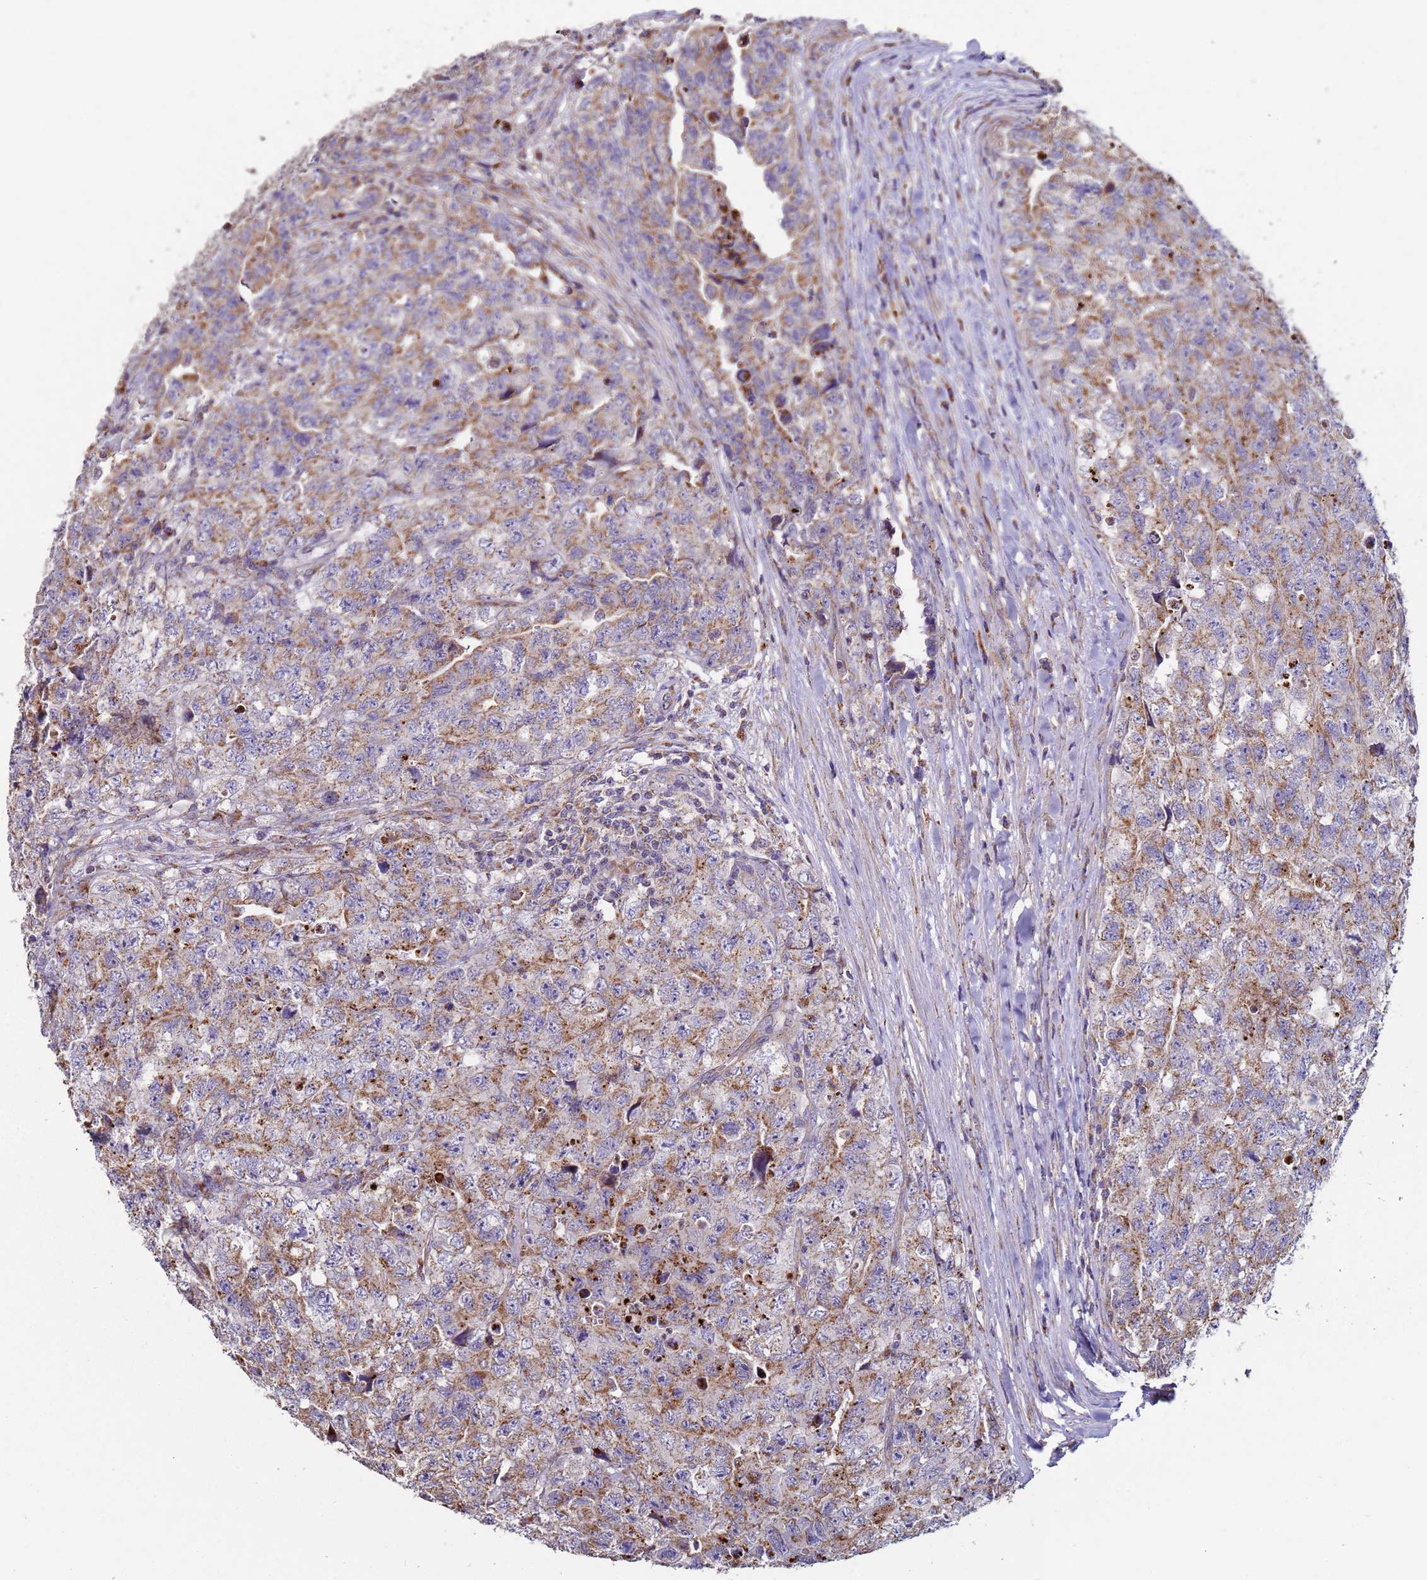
{"staining": {"intensity": "moderate", "quantity": "25%-75%", "location": "cytoplasmic/membranous"}, "tissue": "testis cancer", "cell_type": "Tumor cells", "image_type": "cancer", "snomed": [{"axis": "morphology", "description": "Carcinoma, Embryonal, NOS"}, {"axis": "topography", "description": "Testis"}], "caption": "A brown stain highlights moderate cytoplasmic/membranous staining of a protein in testis embryonal carcinoma tumor cells. (brown staining indicates protein expression, while blue staining denotes nuclei).", "gene": "FBXO33", "patient": {"sex": "male", "age": 31}}